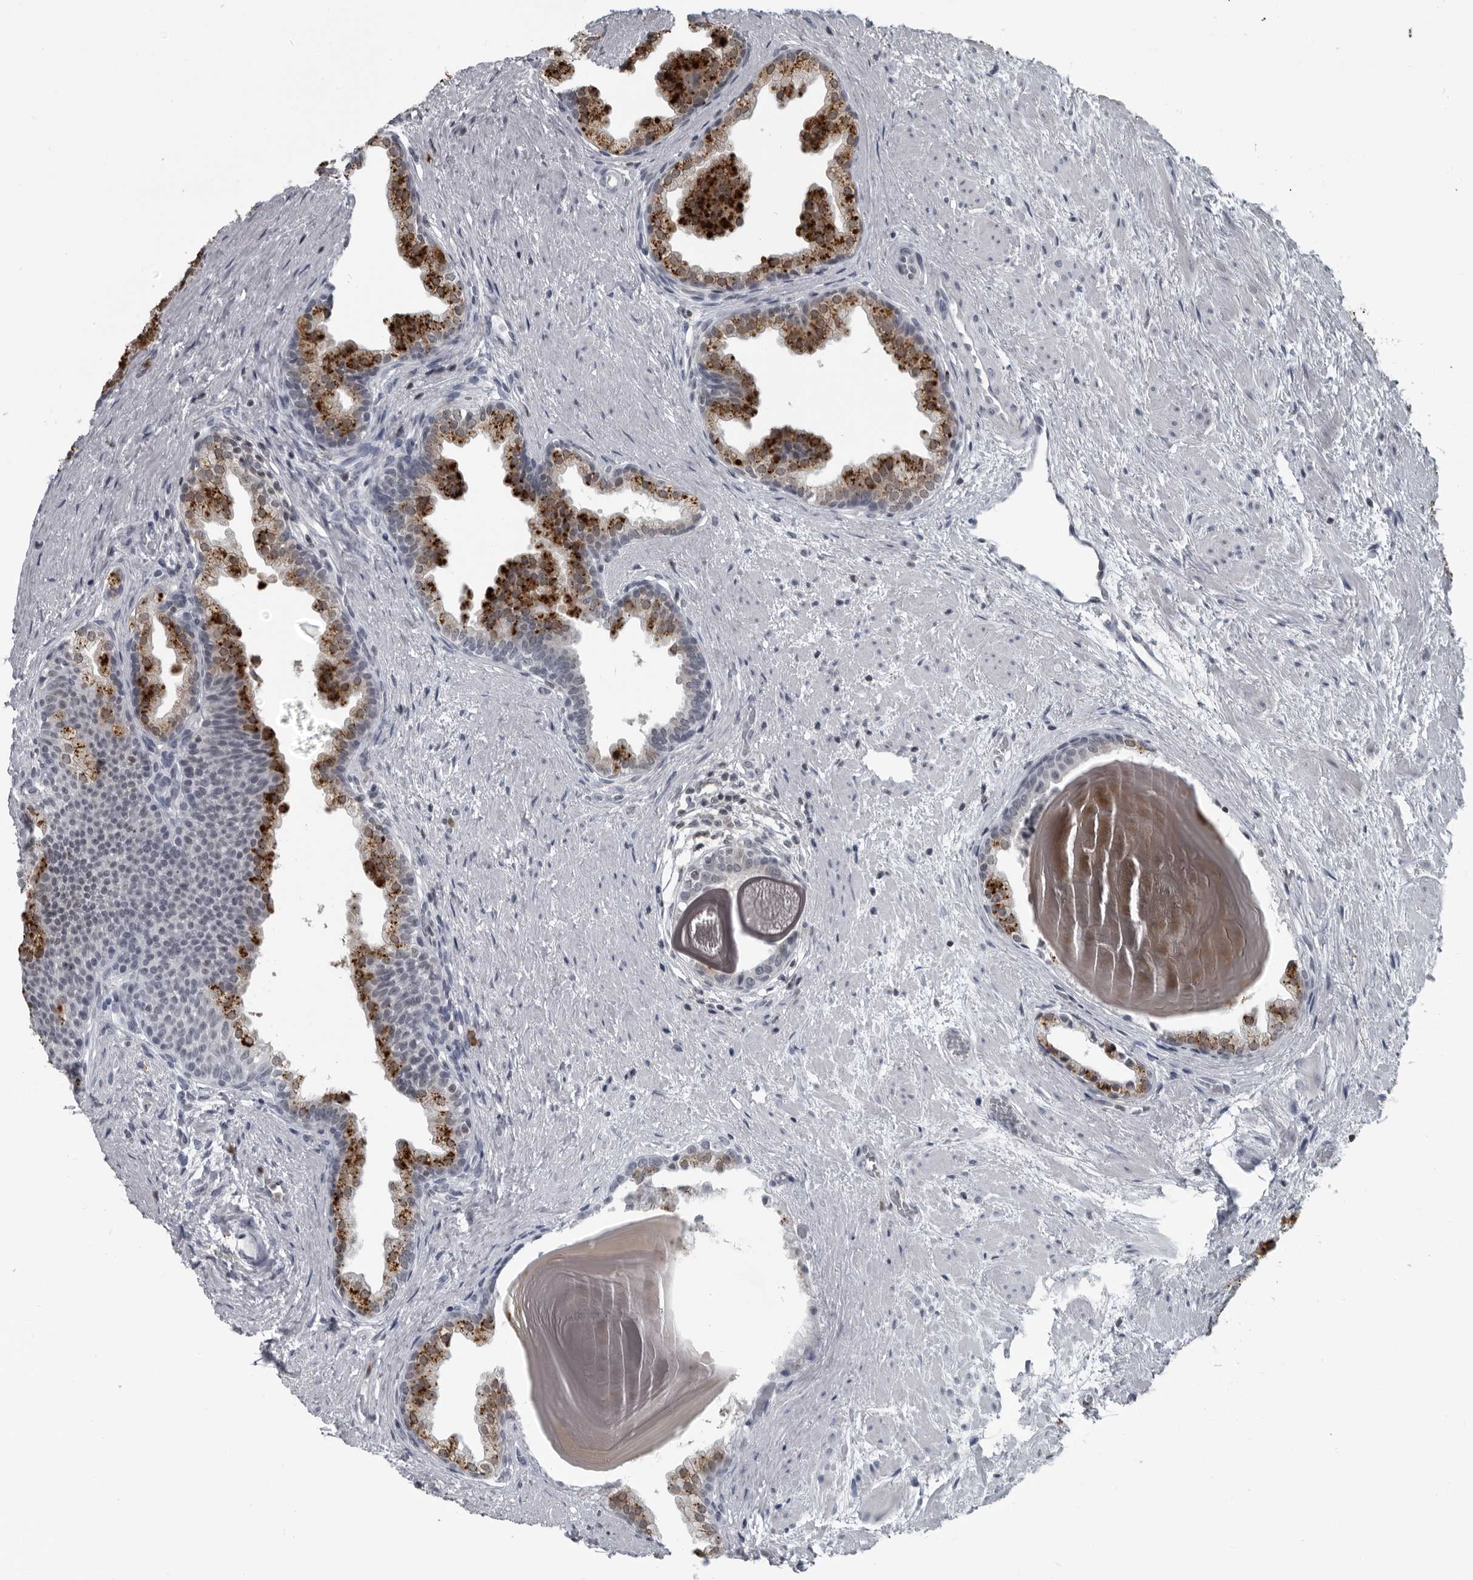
{"staining": {"intensity": "strong", "quantity": "25%-75%", "location": "cytoplasmic/membranous"}, "tissue": "prostate", "cell_type": "Glandular cells", "image_type": "normal", "snomed": [{"axis": "morphology", "description": "Normal tissue, NOS"}, {"axis": "topography", "description": "Prostate"}], "caption": "Unremarkable prostate reveals strong cytoplasmic/membranous positivity in about 25%-75% of glandular cells, visualized by immunohistochemistry.", "gene": "RTCA", "patient": {"sex": "male", "age": 48}}